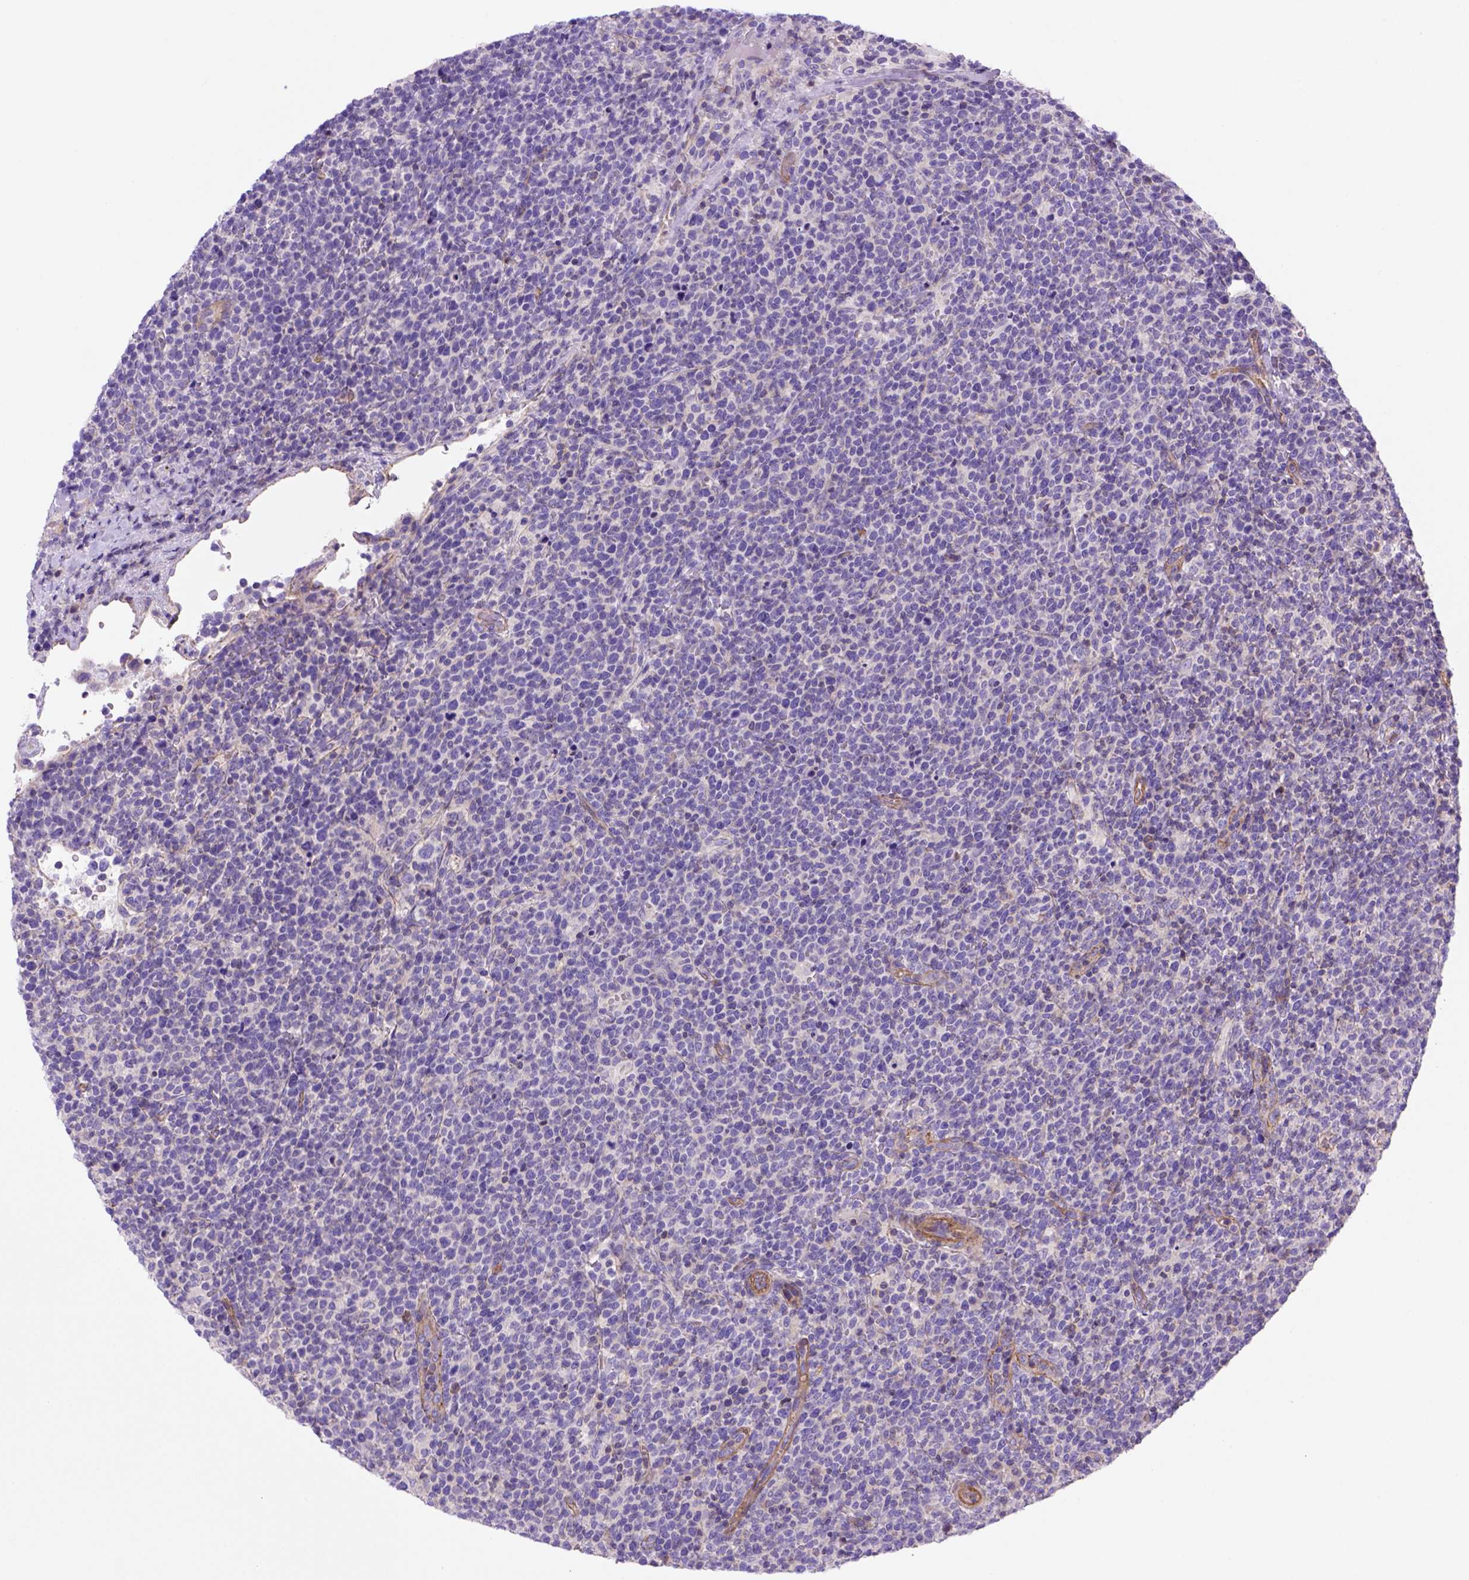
{"staining": {"intensity": "negative", "quantity": "none", "location": "none"}, "tissue": "lymphoma", "cell_type": "Tumor cells", "image_type": "cancer", "snomed": [{"axis": "morphology", "description": "Malignant lymphoma, non-Hodgkin's type, High grade"}, {"axis": "topography", "description": "Lymph node"}], "caption": "Image shows no significant protein expression in tumor cells of malignant lymphoma, non-Hodgkin's type (high-grade).", "gene": "PEX12", "patient": {"sex": "male", "age": 61}}